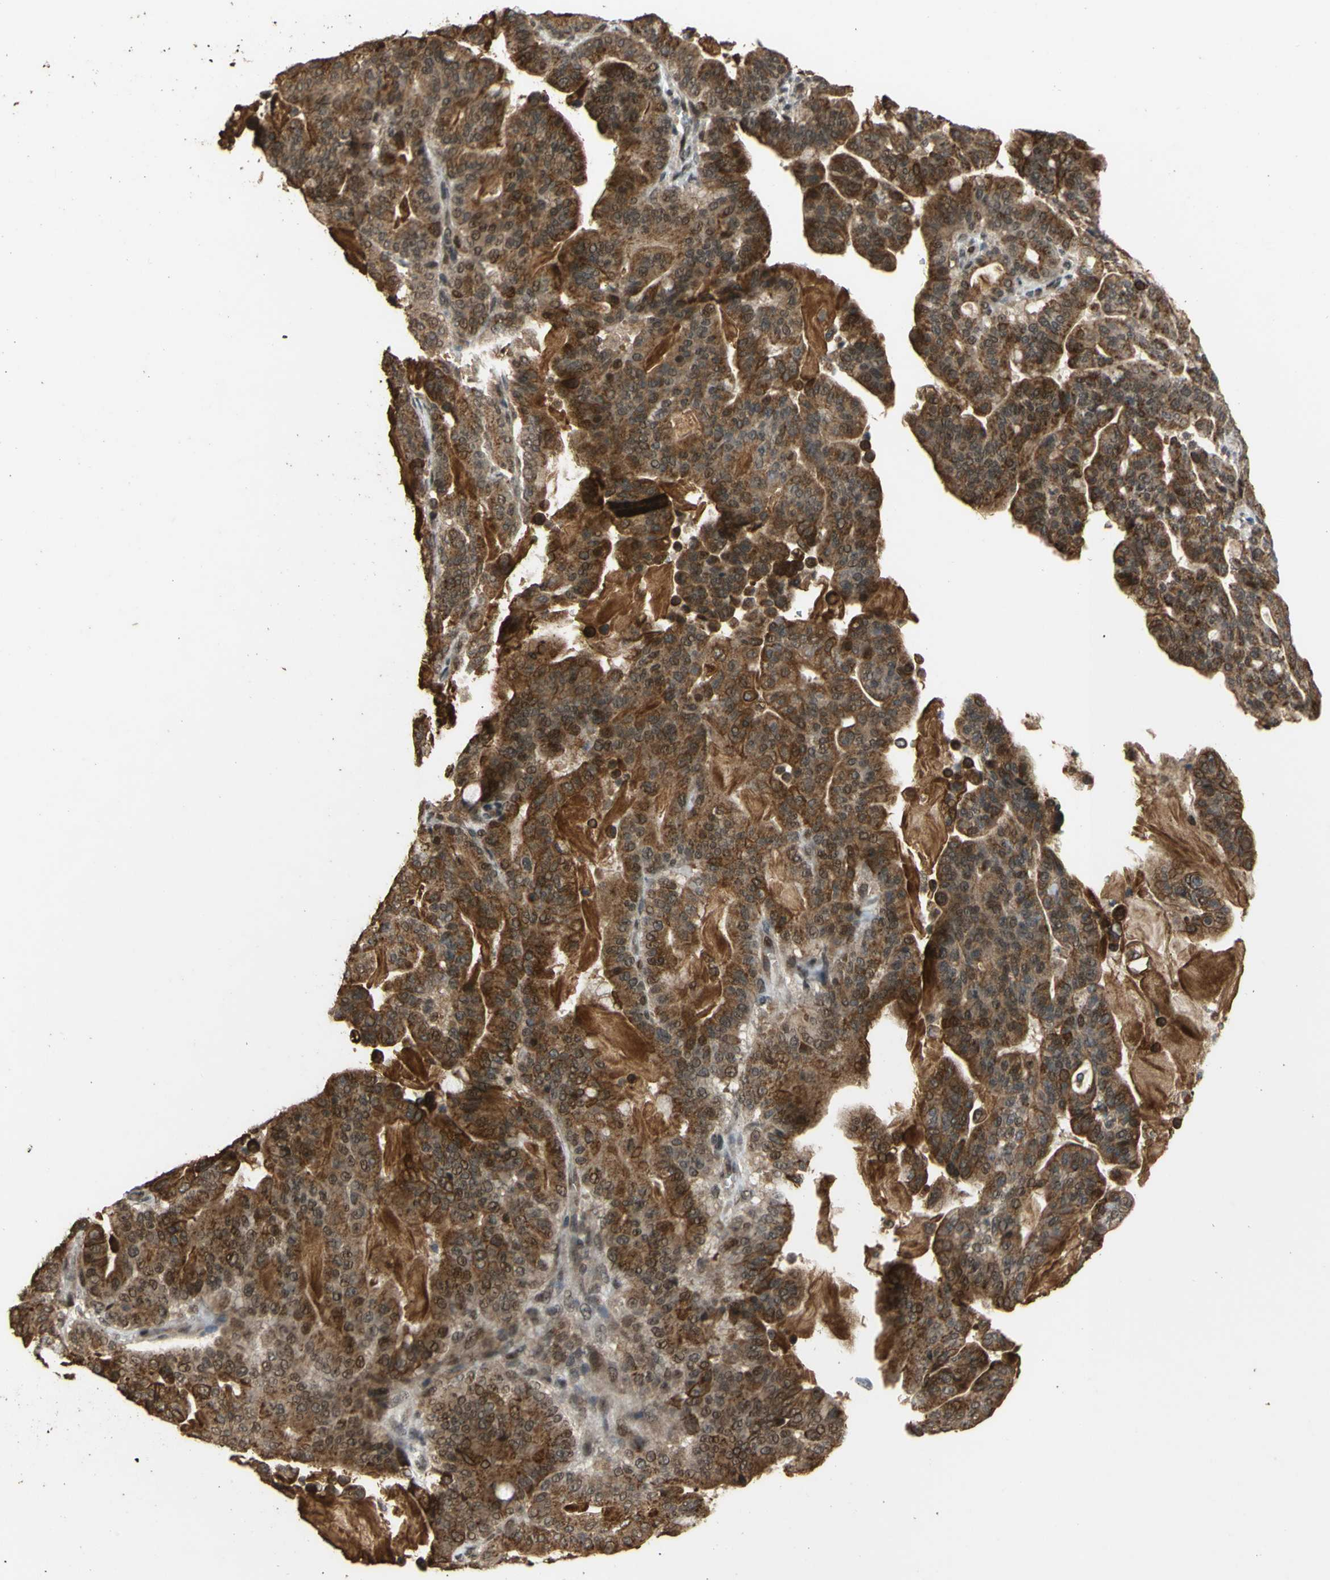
{"staining": {"intensity": "moderate", "quantity": ">75%", "location": "cytoplasmic/membranous"}, "tissue": "pancreatic cancer", "cell_type": "Tumor cells", "image_type": "cancer", "snomed": [{"axis": "morphology", "description": "Adenocarcinoma, NOS"}, {"axis": "topography", "description": "Pancreas"}], "caption": "Pancreatic cancer (adenocarcinoma) tissue demonstrates moderate cytoplasmic/membranous positivity in approximately >75% of tumor cells", "gene": "GTF2E2", "patient": {"sex": "male", "age": 63}}